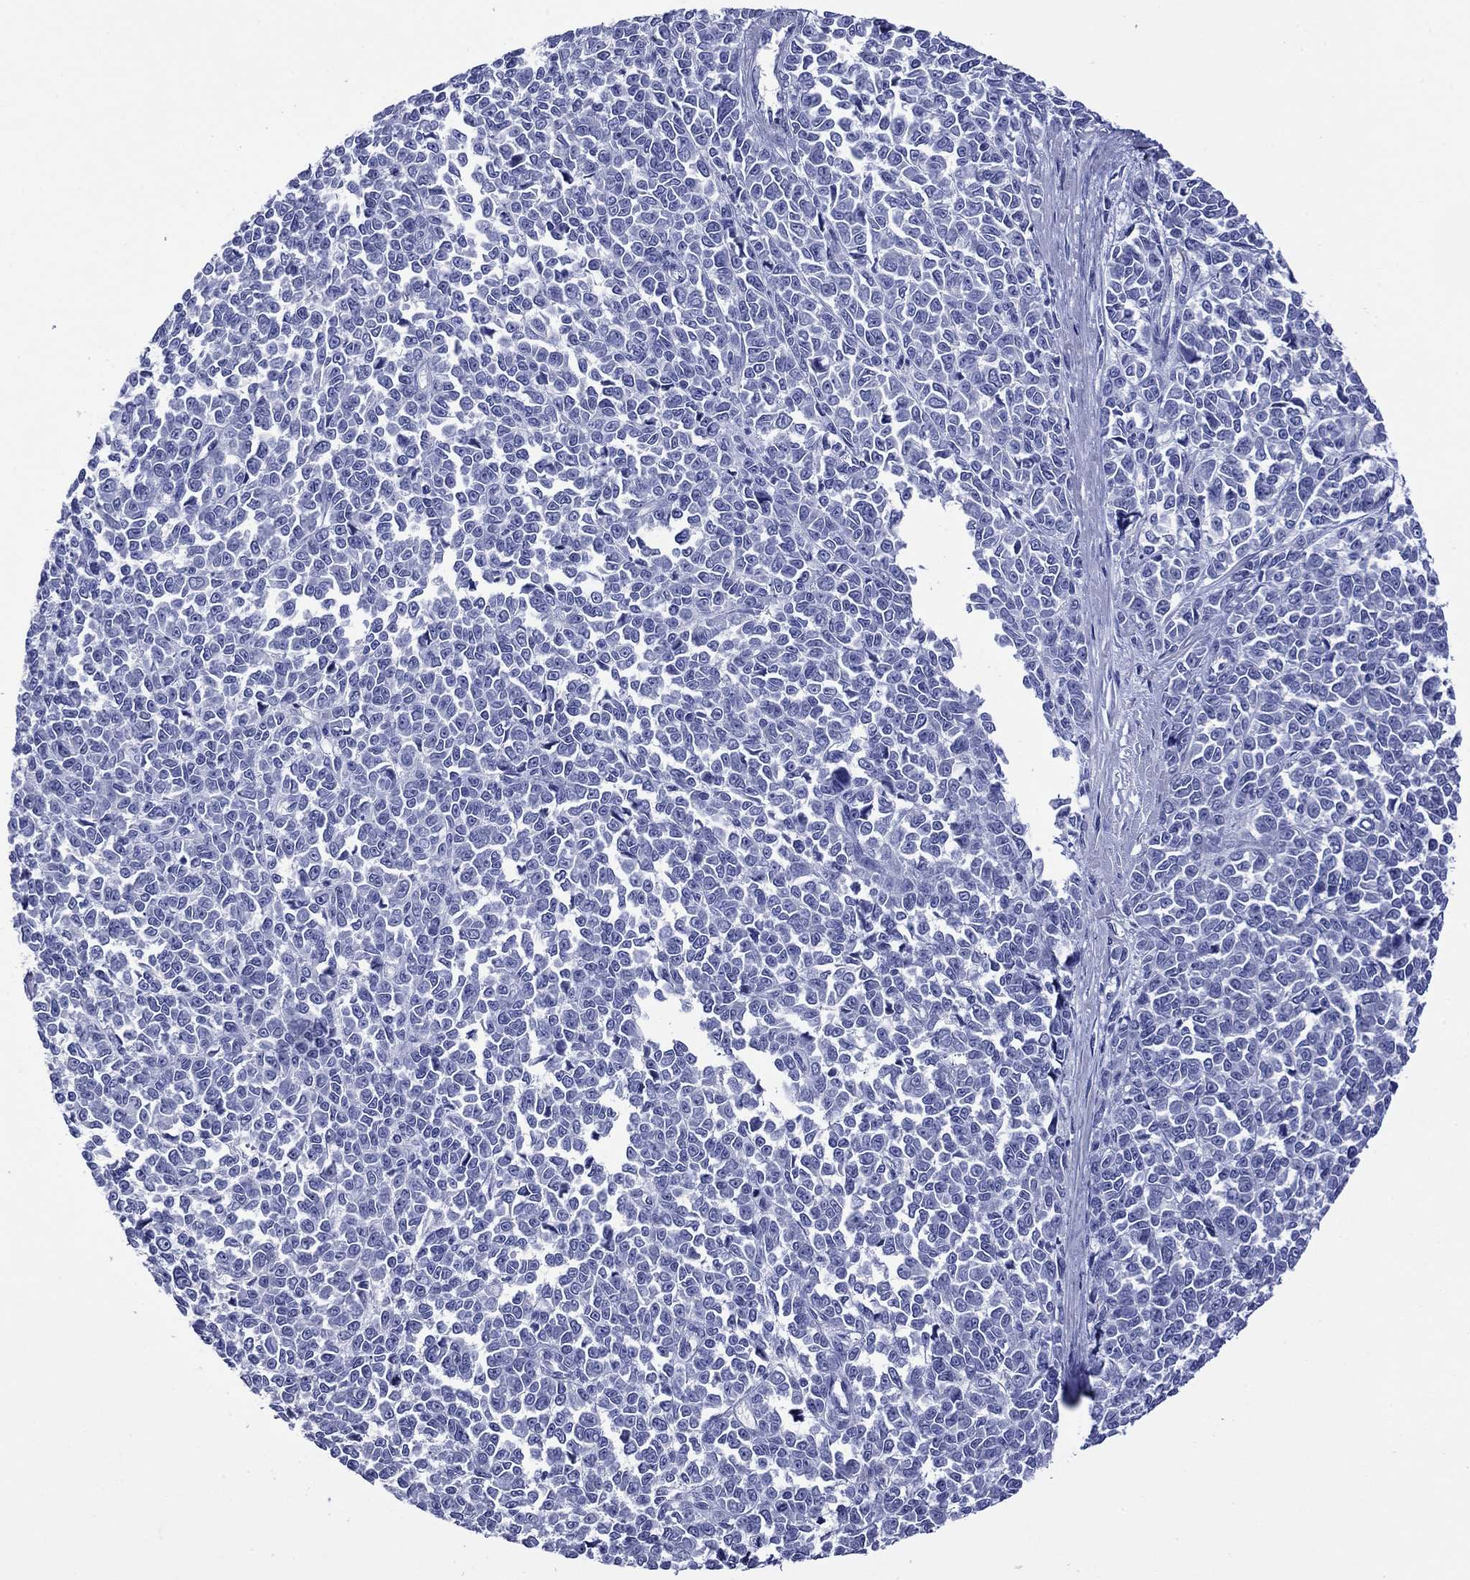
{"staining": {"intensity": "negative", "quantity": "none", "location": "none"}, "tissue": "melanoma", "cell_type": "Tumor cells", "image_type": "cancer", "snomed": [{"axis": "morphology", "description": "Malignant melanoma, NOS"}, {"axis": "topography", "description": "Skin"}], "caption": "Melanoma was stained to show a protein in brown. There is no significant staining in tumor cells. (Brightfield microscopy of DAB IHC at high magnification).", "gene": "ROM1", "patient": {"sex": "female", "age": 95}}